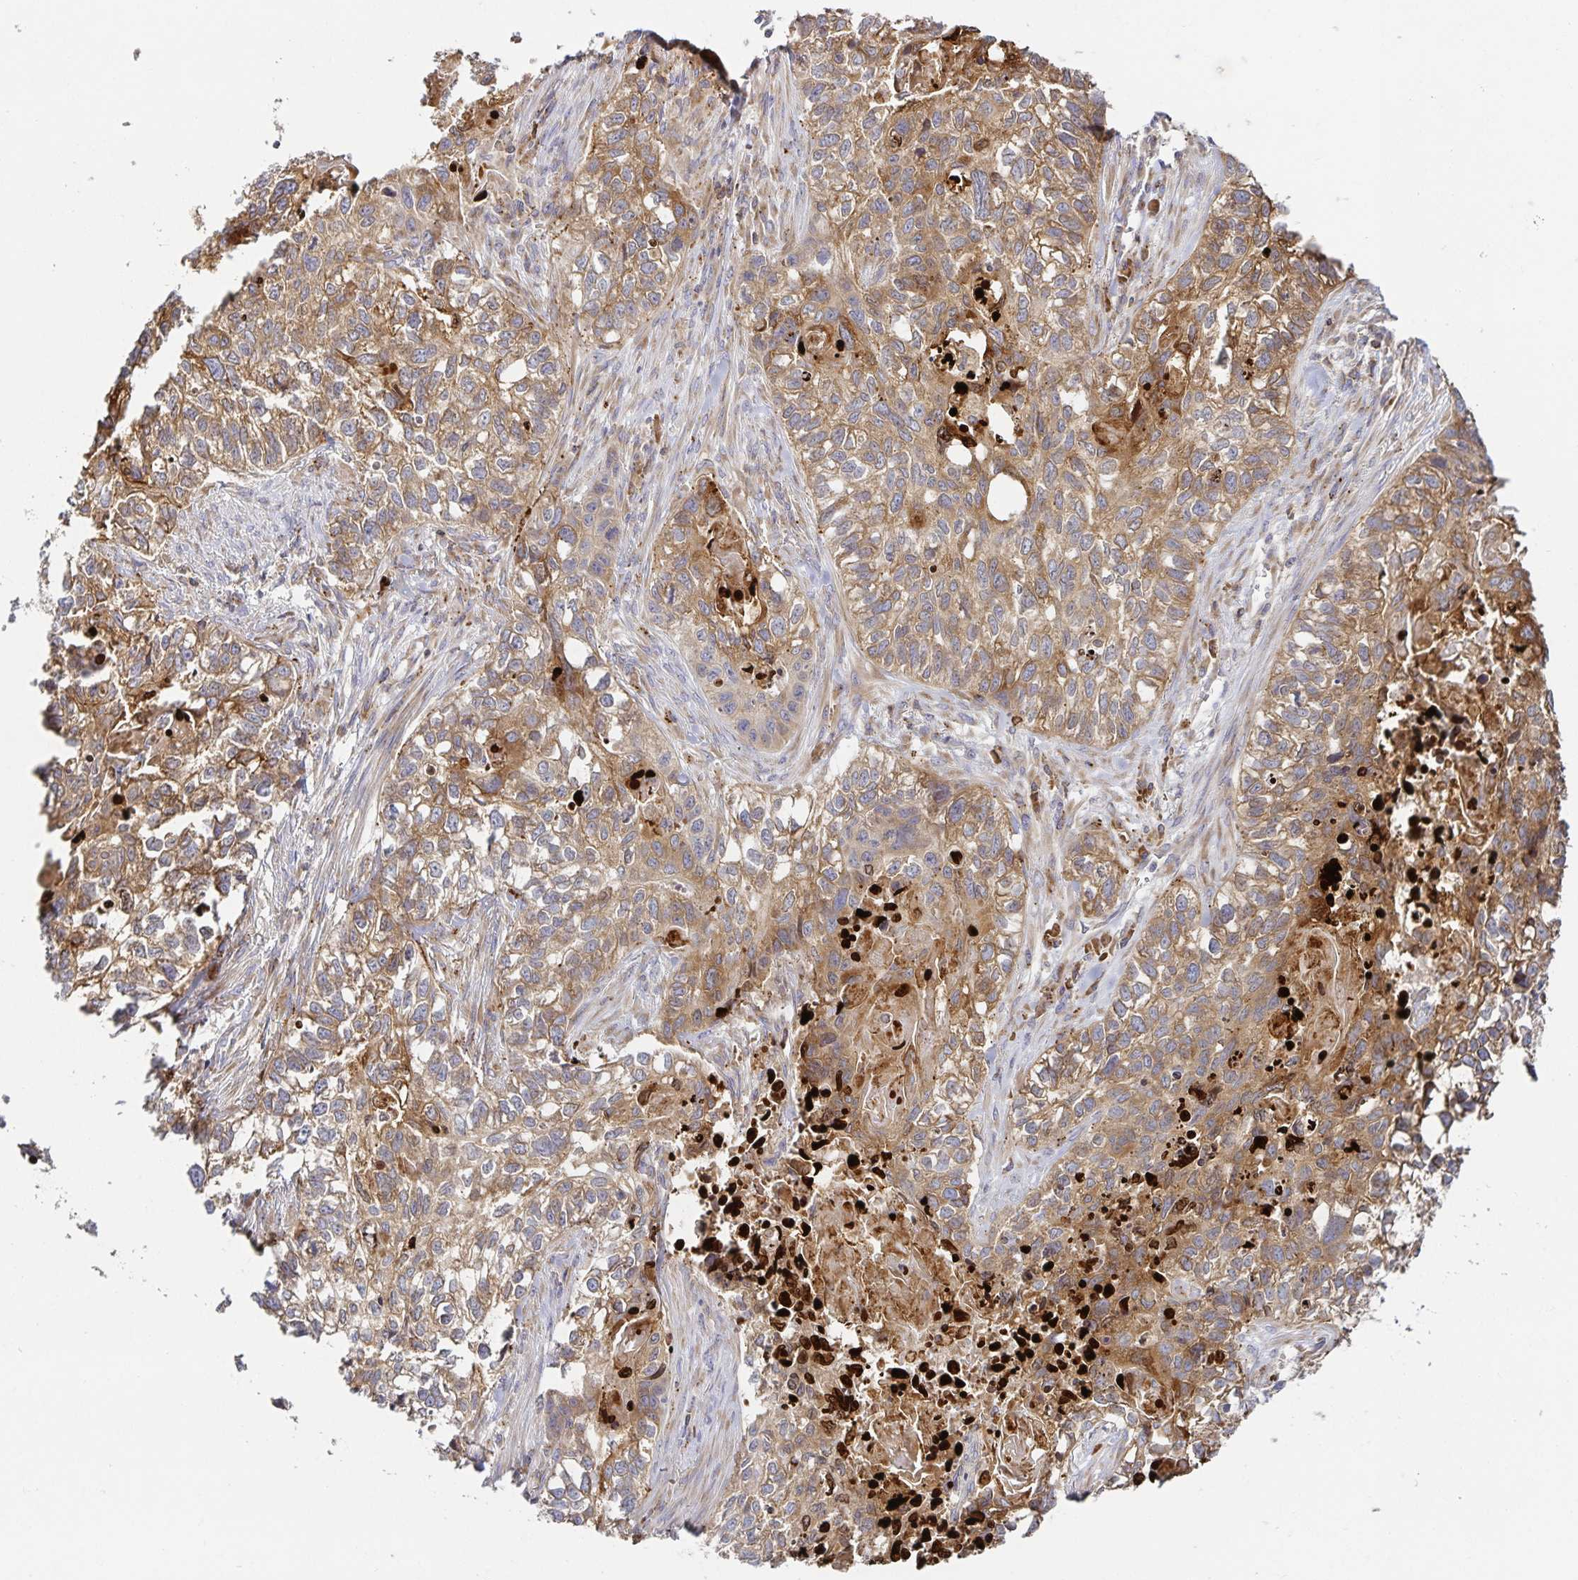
{"staining": {"intensity": "moderate", "quantity": ">75%", "location": "cytoplasmic/membranous"}, "tissue": "lung cancer", "cell_type": "Tumor cells", "image_type": "cancer", "snomed": [{"axis": "morphology", "description": "Squamous cell carcinoma, NOS"}, {"axis": "topography", "description": "Lung"}], "caption": "A photomicrograph of lung cancer (squamous cell carcinoma) stained for a protein reveals moderate cytoplasmic/membranous brown staining in tumor cells. (IHC, brightfield microscopy, high magnification).", "gene": "NOMO1", "patient": {"sex": "male", "age": 74}}